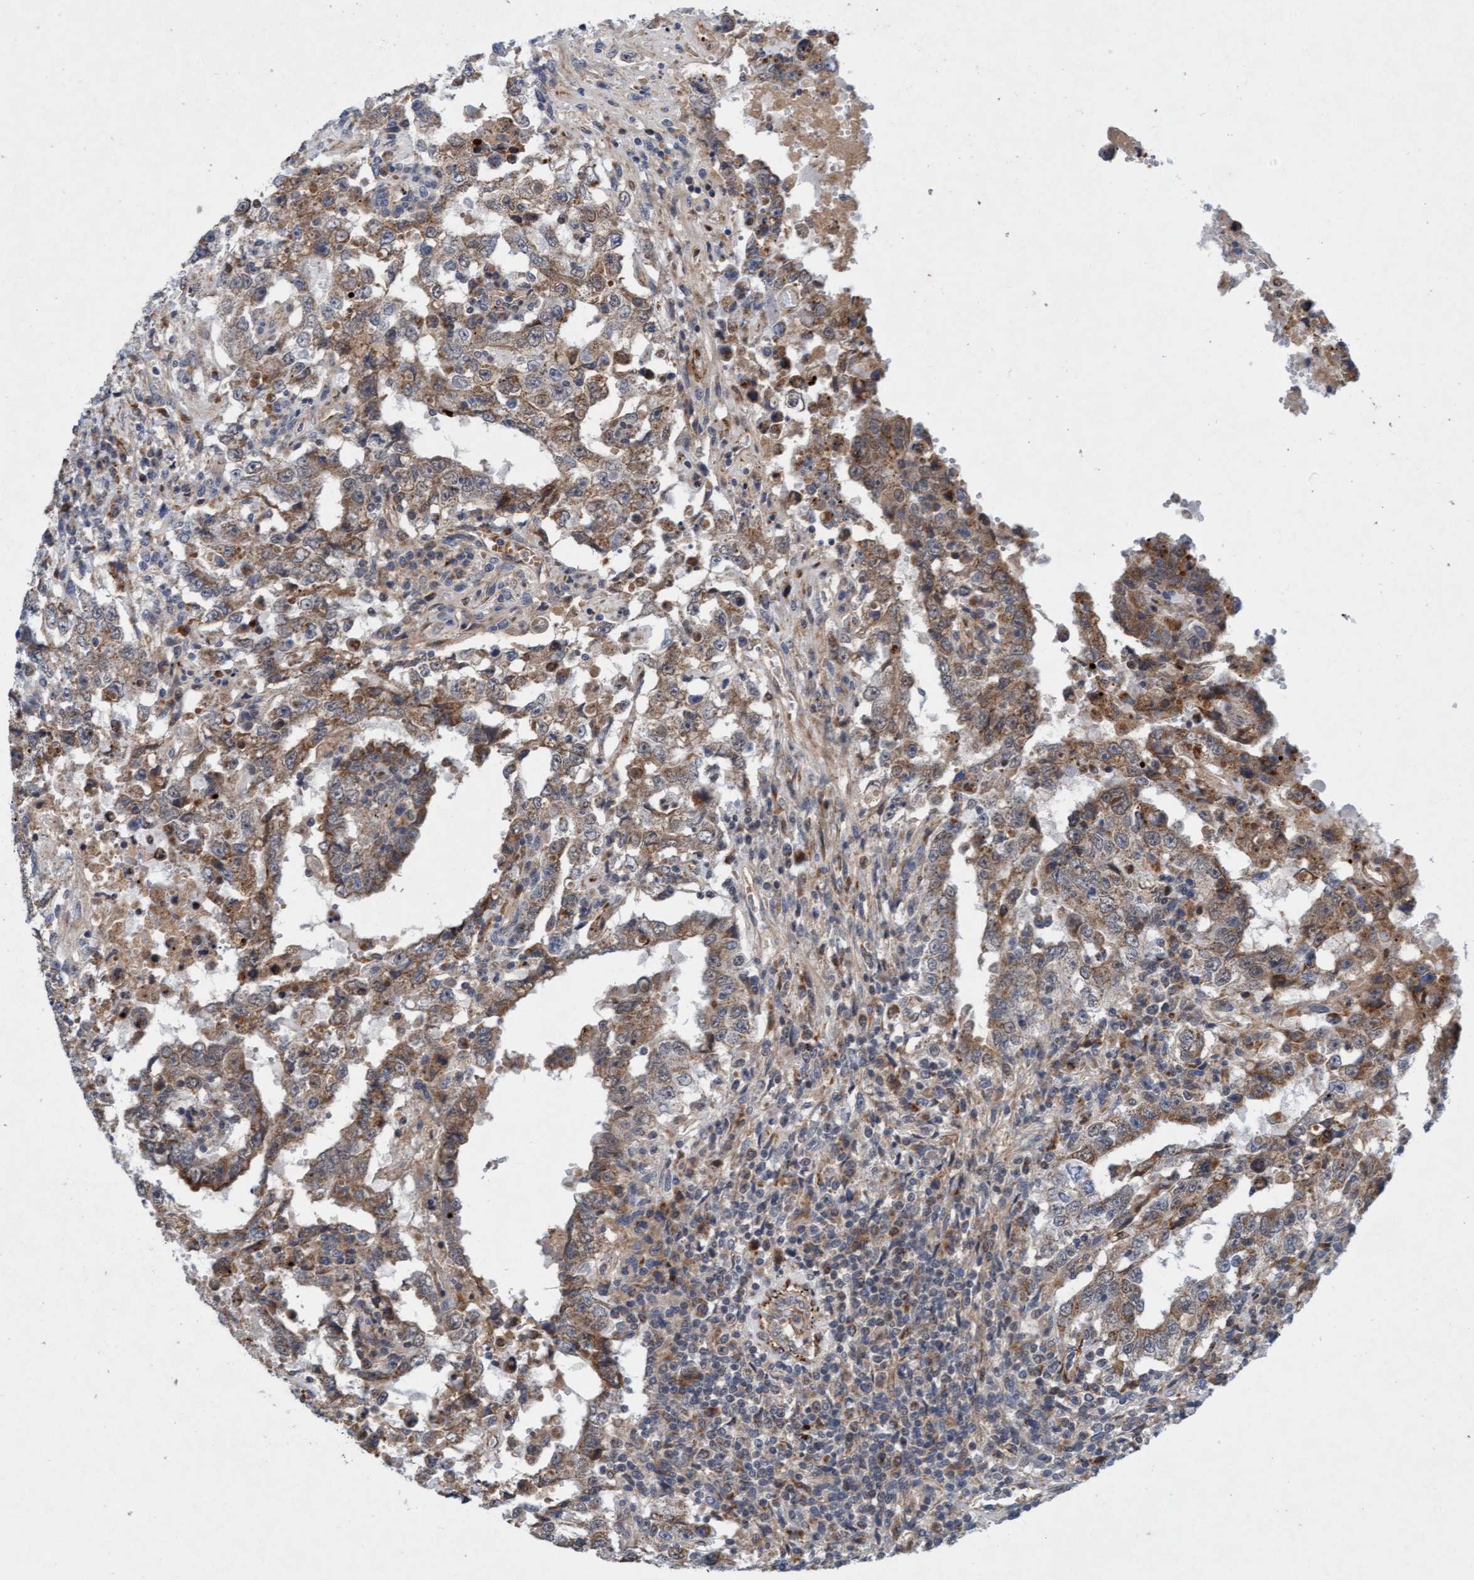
{"staining": {"intensity": "moderate", "quantity": ">75%", "location": "cytoplasmic/membranous"}, "tissue": "testis cancer", "cell_type": "Tumor cells", "image_type": "cancer", "snomed": [{"axis": "morphology", "description": "Carcinoma, Embryonal, NOS"}, {"axis": "topography", "description": "Testis"}], "caption": "An IHC micrograph of tumor tissue is shown. Protein staining in brown shows moderate cytoplasmic/membranous positivity in testis cancer (embryonal carcinoma) within tumor cells. The staining is performed using DAB (3,3'-diaminobenzidine) brown chromogen to label protein expression. The nuclei are counter-stained blue using hematoxylin.", "gene": "TMEM70", "patient": {"sex": "male", "age": 26}}